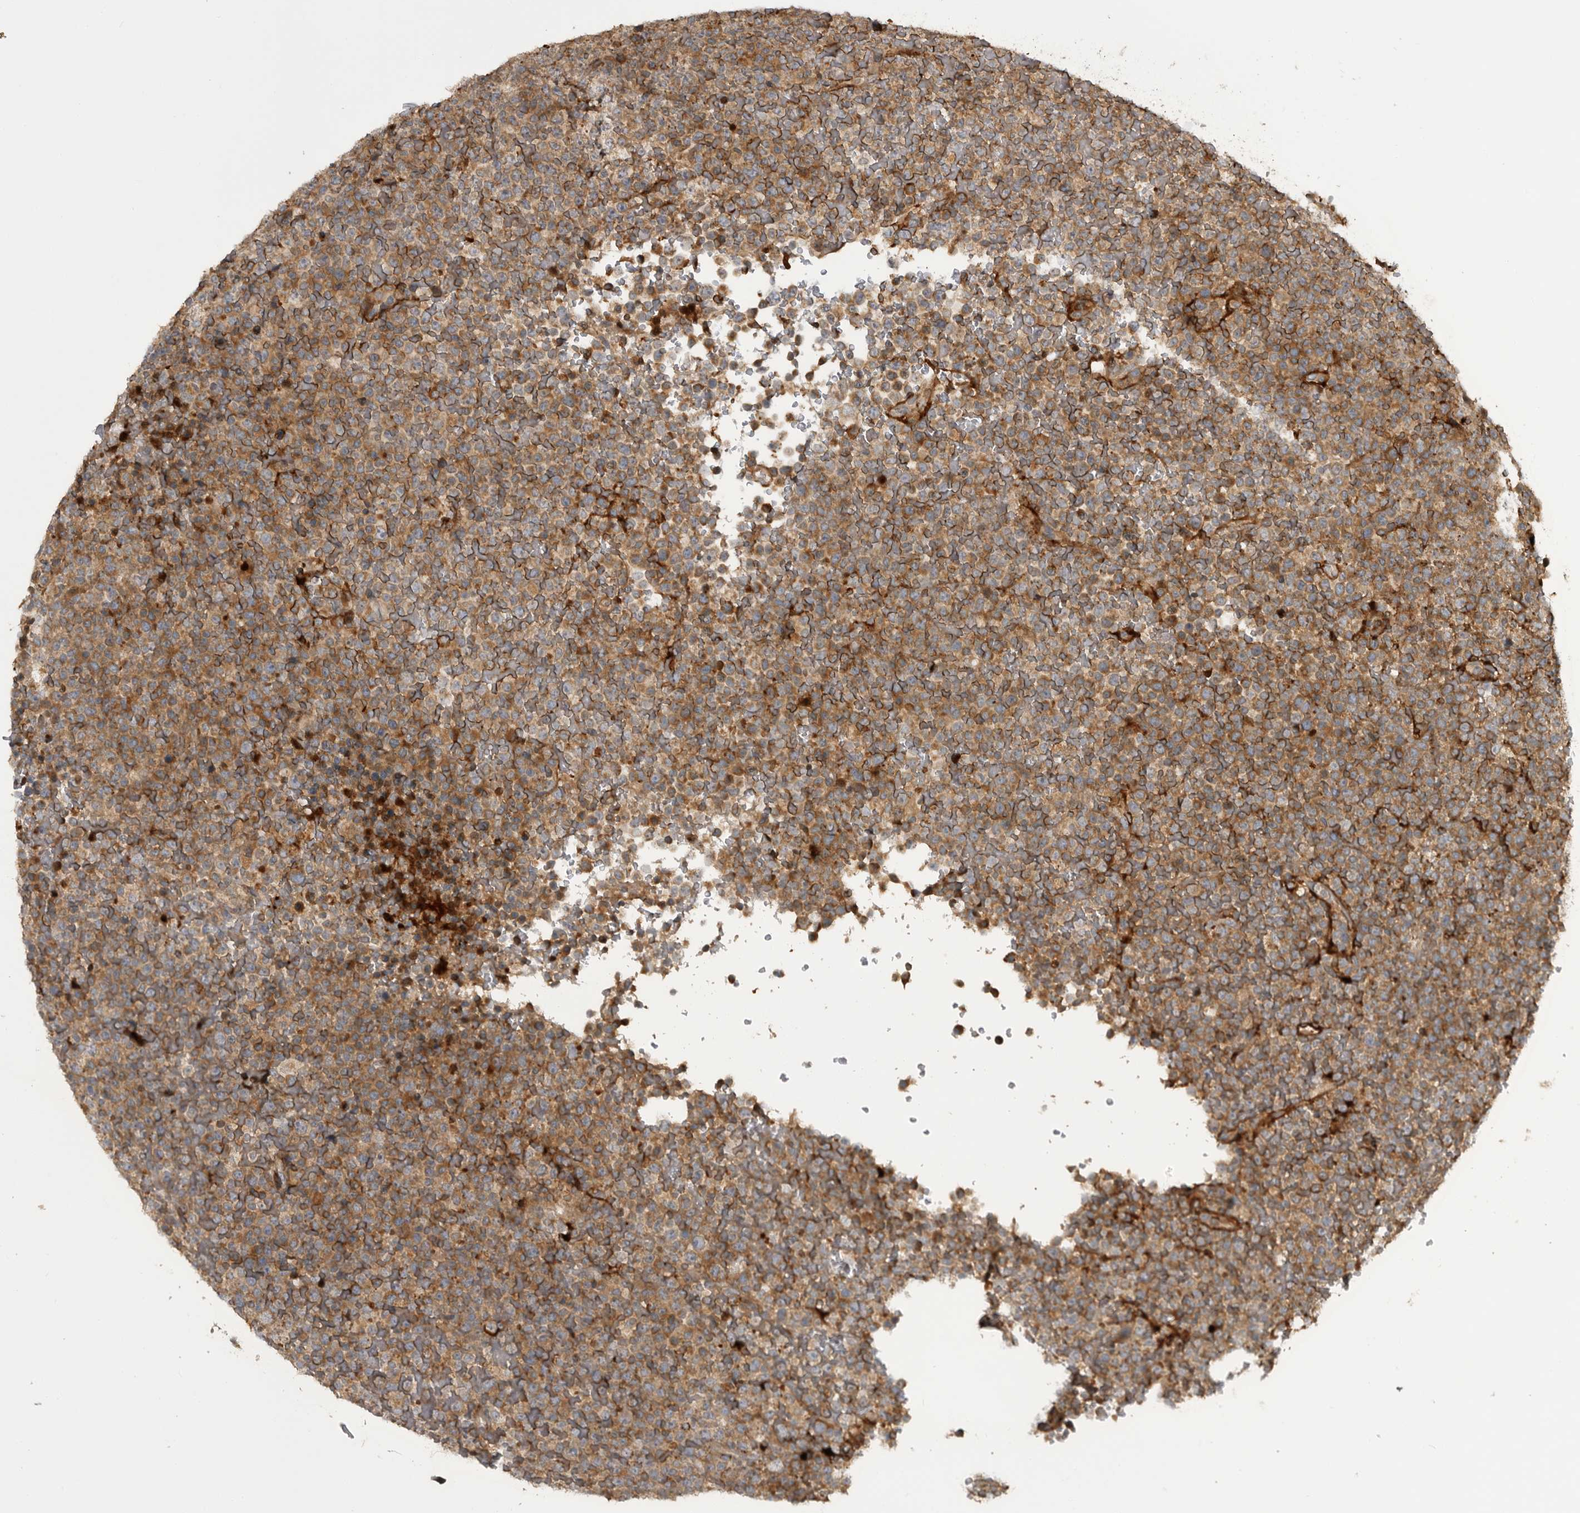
{"staining": {"intensity": "moderate", "quantity": ">75%", "location": "cytoplasmic/membranous"}, "tissue": "lymphoma", "cell_type": "Tumor cells", "image_type": "cancer", "snomed": [{"axis": "morphology", "description": "Malignant lymphoma, non-Hodgkin's type, High grade"}, {"axis": "topography", "description": "Lymph node"}], "caption": "IHC photomicrograph of lymphoma stained for a protein (brown), which shows medium levels of moderate cytoplasmic/membranous positivity in approximately >75% of tumor cells.", "gene": "RAB3GAP2", "patient": {"sex": "male", "age": 13}}